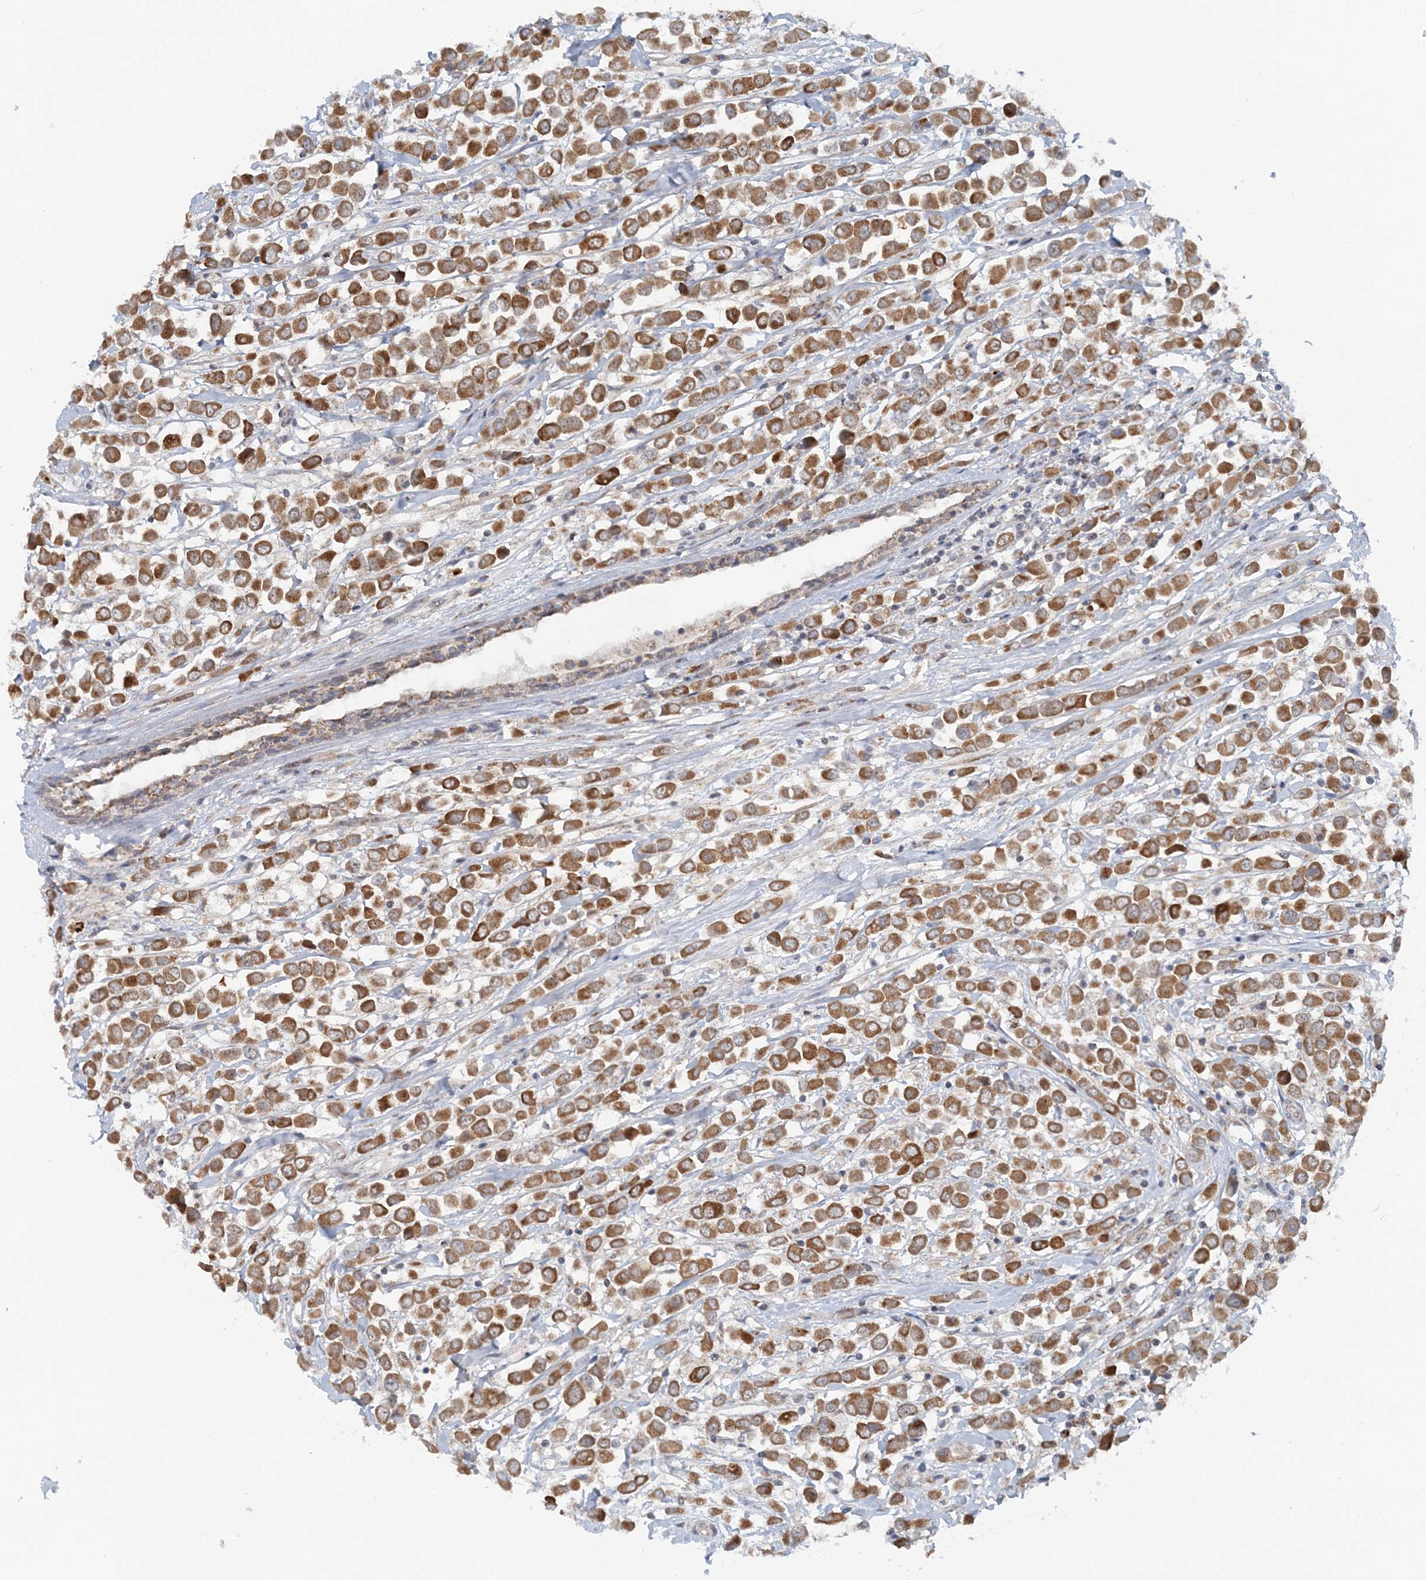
{"staining": {"intensity": "moderate", "quantity": ">75%", "location": "cytoplasmic/membranous"}, "tissue": "breast cancer", "cell_type": "Tumor cells", "image_type": "cancer", "snomed": [{"axis": "morphology", "description": "Duct carcinoma"}, {"axis": "topography", "description": "Breast"}], "caption": "Infiltrating ductal carcinoma (breast) was stained to show a protein in brown. There is medium levels of moderate cytoplasmic/membranous expression in about >75% of tumor cells. The staining was performed using DAB (3,3'-diaminobenzidine) to visualize the protein expression in brown, while the nuclei were stained in blue with hematoxylin (Magnification: 20x).", "gene": "RNF150", "patient": {"sex": "female", "age": 61}}